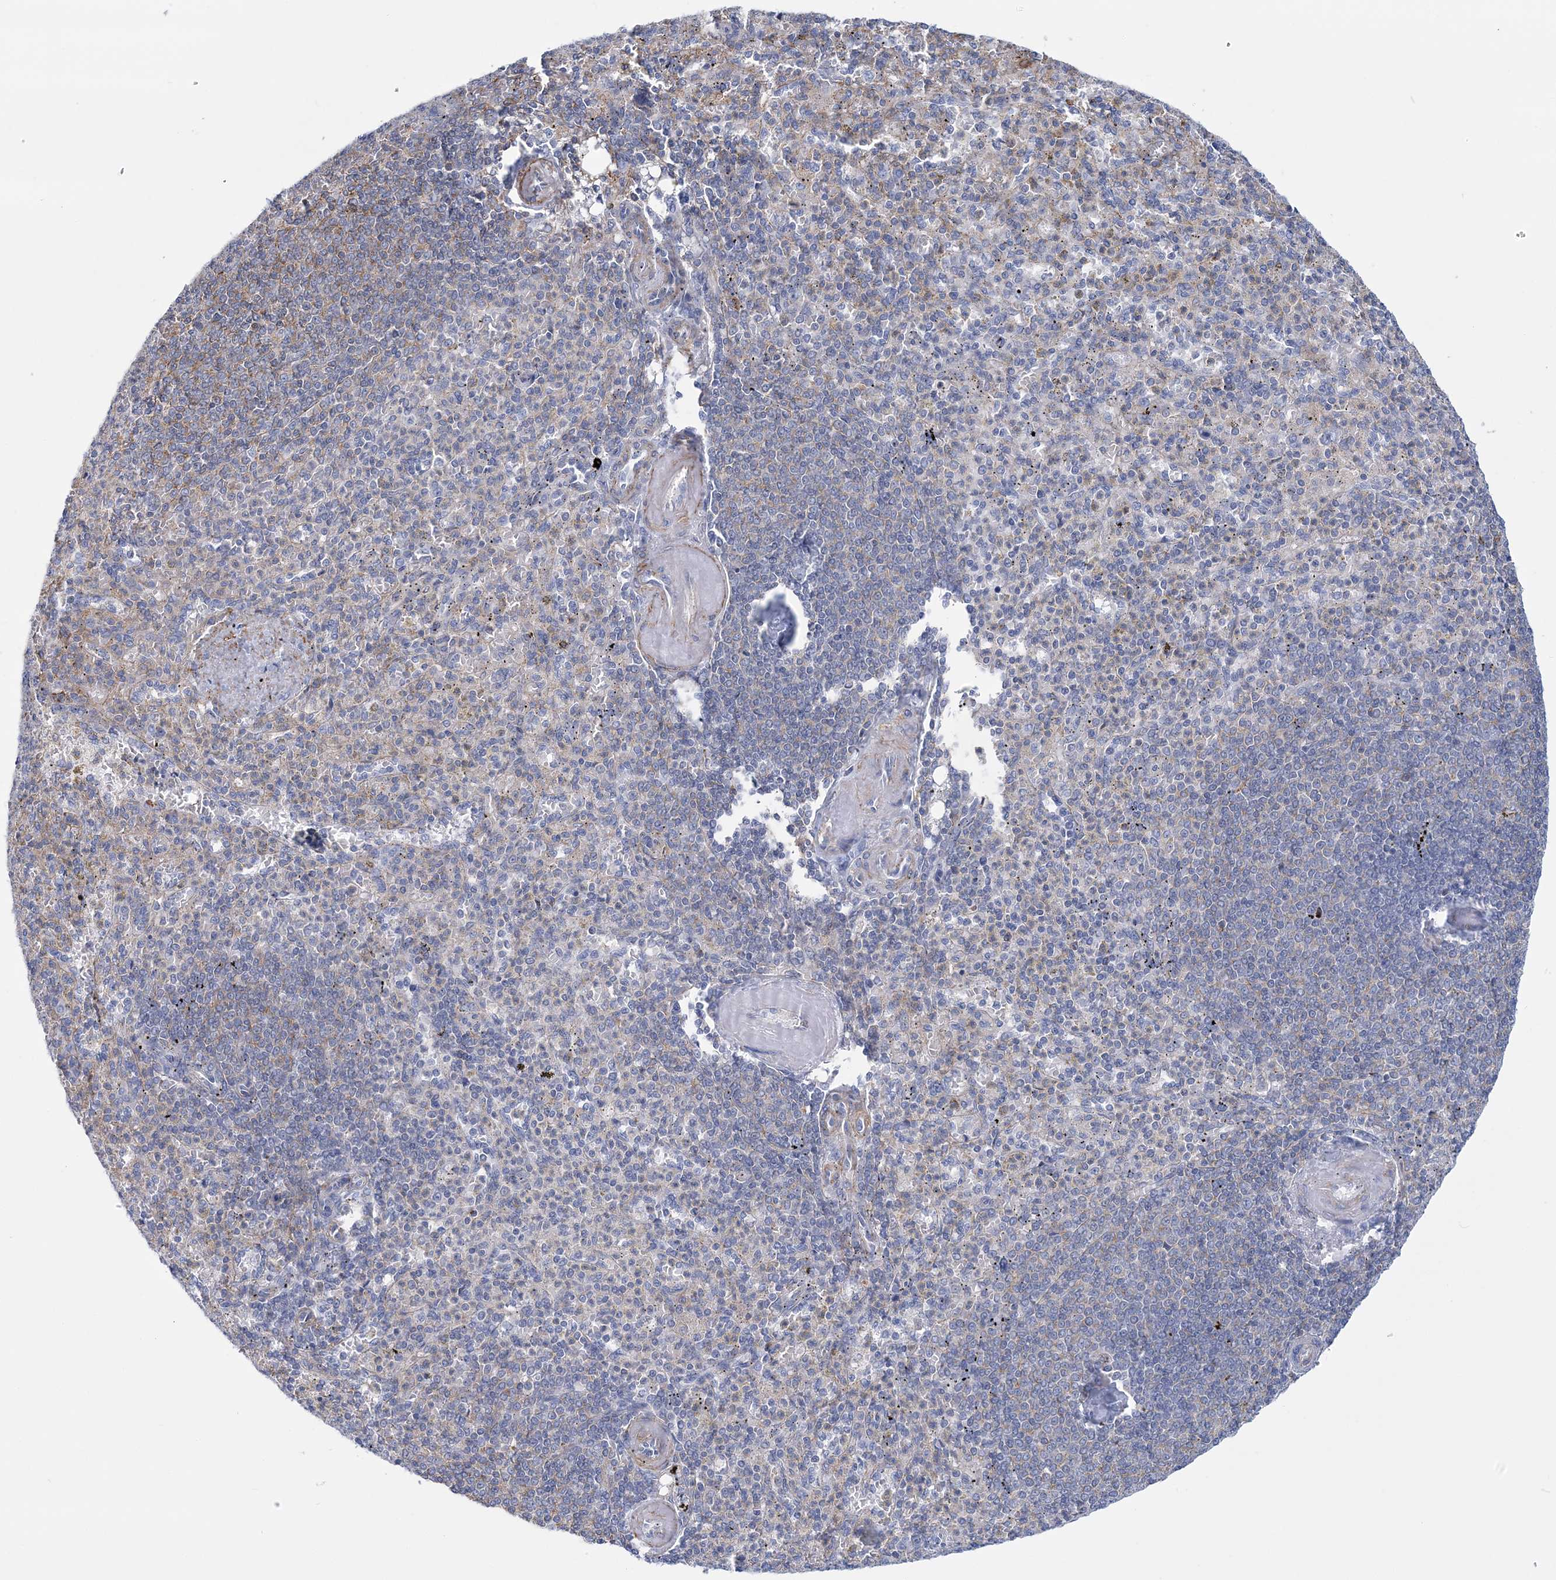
{"staining": {"intensity": "negative", "quantity": "none", "location": "none"}, "tissue": "spleen", "cell_type": "Cells in red pulp", "image_type": "normal", "snomed": [{"axis": "morphology", "description": "Normal tissue, NOS"}, {"axis": "topography", "description": "Spleen"}], "caption": "Immunohistochemistry (IHC) micrograph of unremarkable human spleen stained for a protein (brown), which shows no staining in cells in red pulp.", "gene": "C11orf21", "patient": {"sex": "female", "age": 74}}